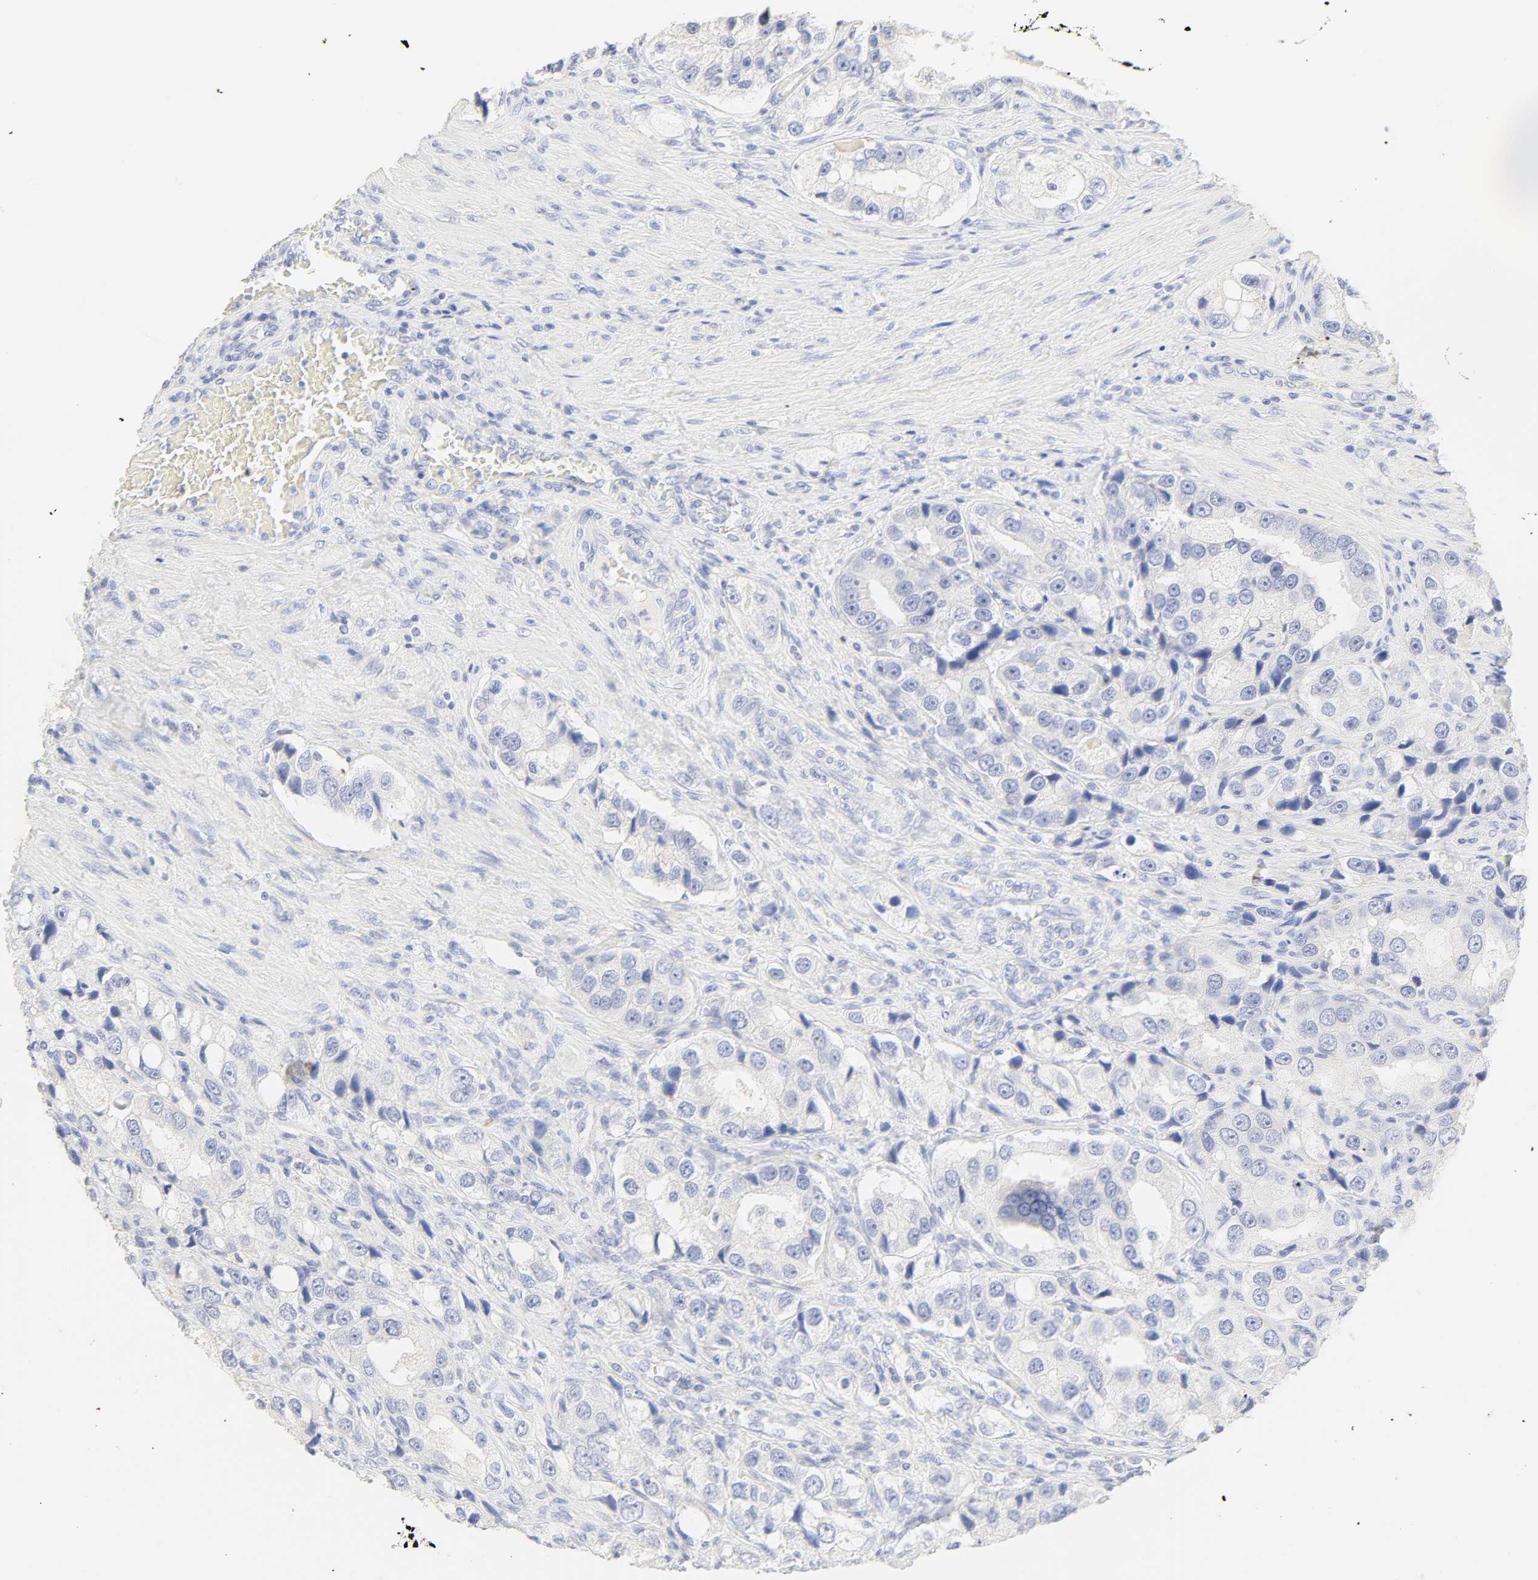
{"staining": {"intensity": "negative", "quantity": "none", "location": "none"}, "tissue": "prostate cancer", "cell_type": "Tumor cells", "image_type": "cancer", "snomed": [{"axis": "morphology", "description": "Adenocarcinoma, High grade"}, {"axis": "topography", "description": "Prostate"}], "caption": "High power microscopy image of an IHC image of prostate cancer, revealing no significant positivity in tumor cells.", "gene": "SLCO1B3", "patient": {"sex": "male", "age": 63}}